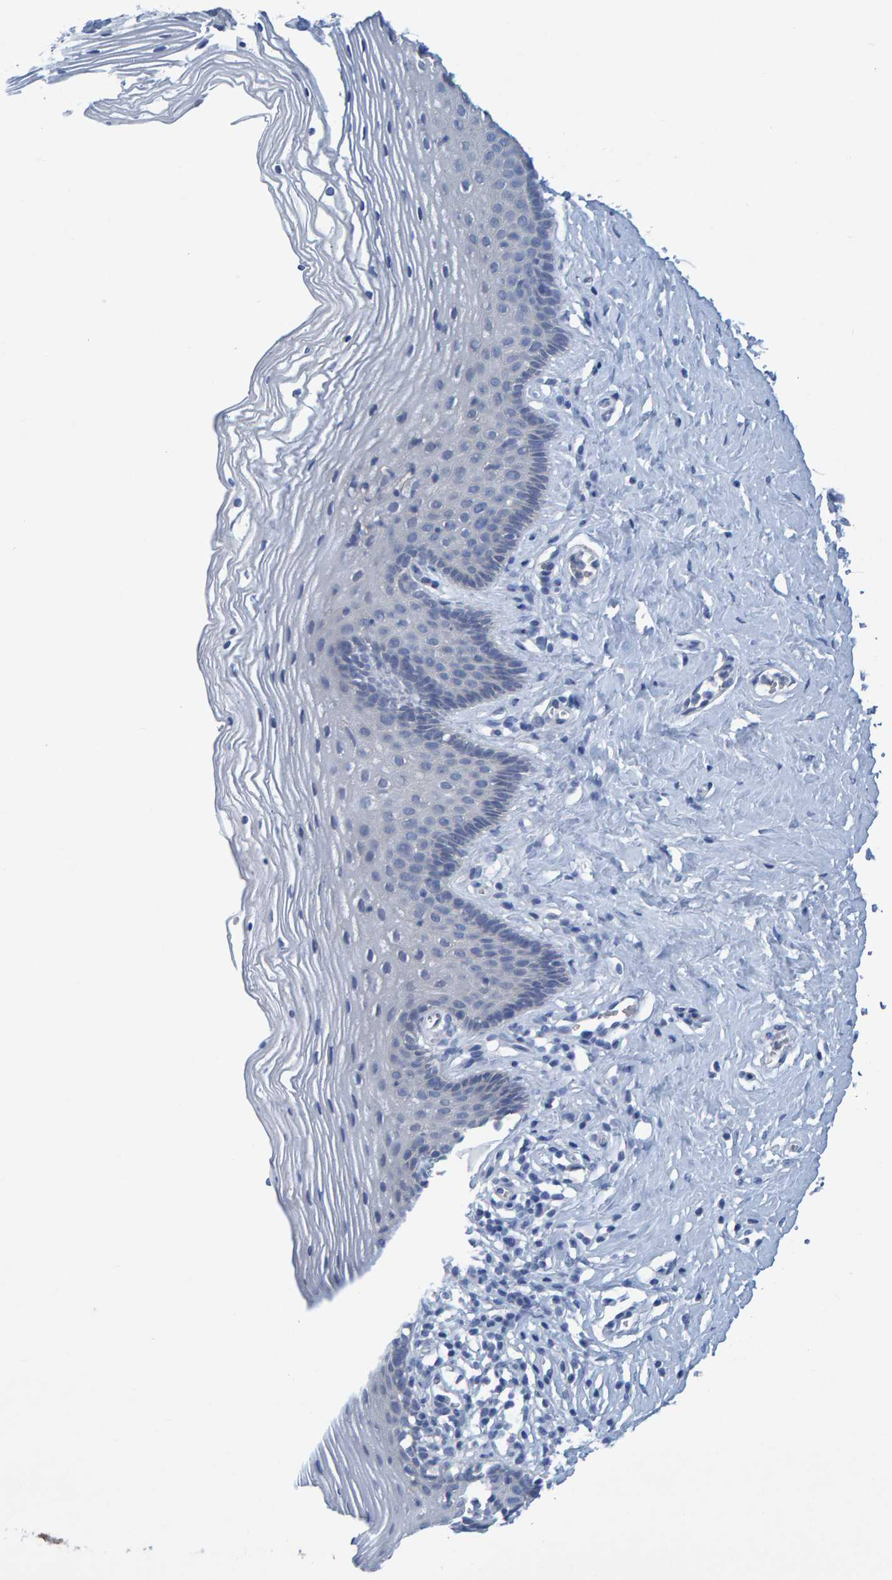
{"staining": {"intensity": "negative", "quantity": "none", "location": "none"}, "tissue": "vagina", "cell_type": "Squamous epithelial cells", "image_type": "normal", "snomed": [{"axis": "morphology", "description": "Normal tissue, NOS"}, {"axis": "topography", "description": "Vagina"}], "caption": "An image of vagina stained for a protein demonstrates no brown staining in squamous epithelial cells. (DAB immunohistochemistry (IHC), high magnification).", "gene": "ALAD", "patient": {"sex": "female", "age": 32}}